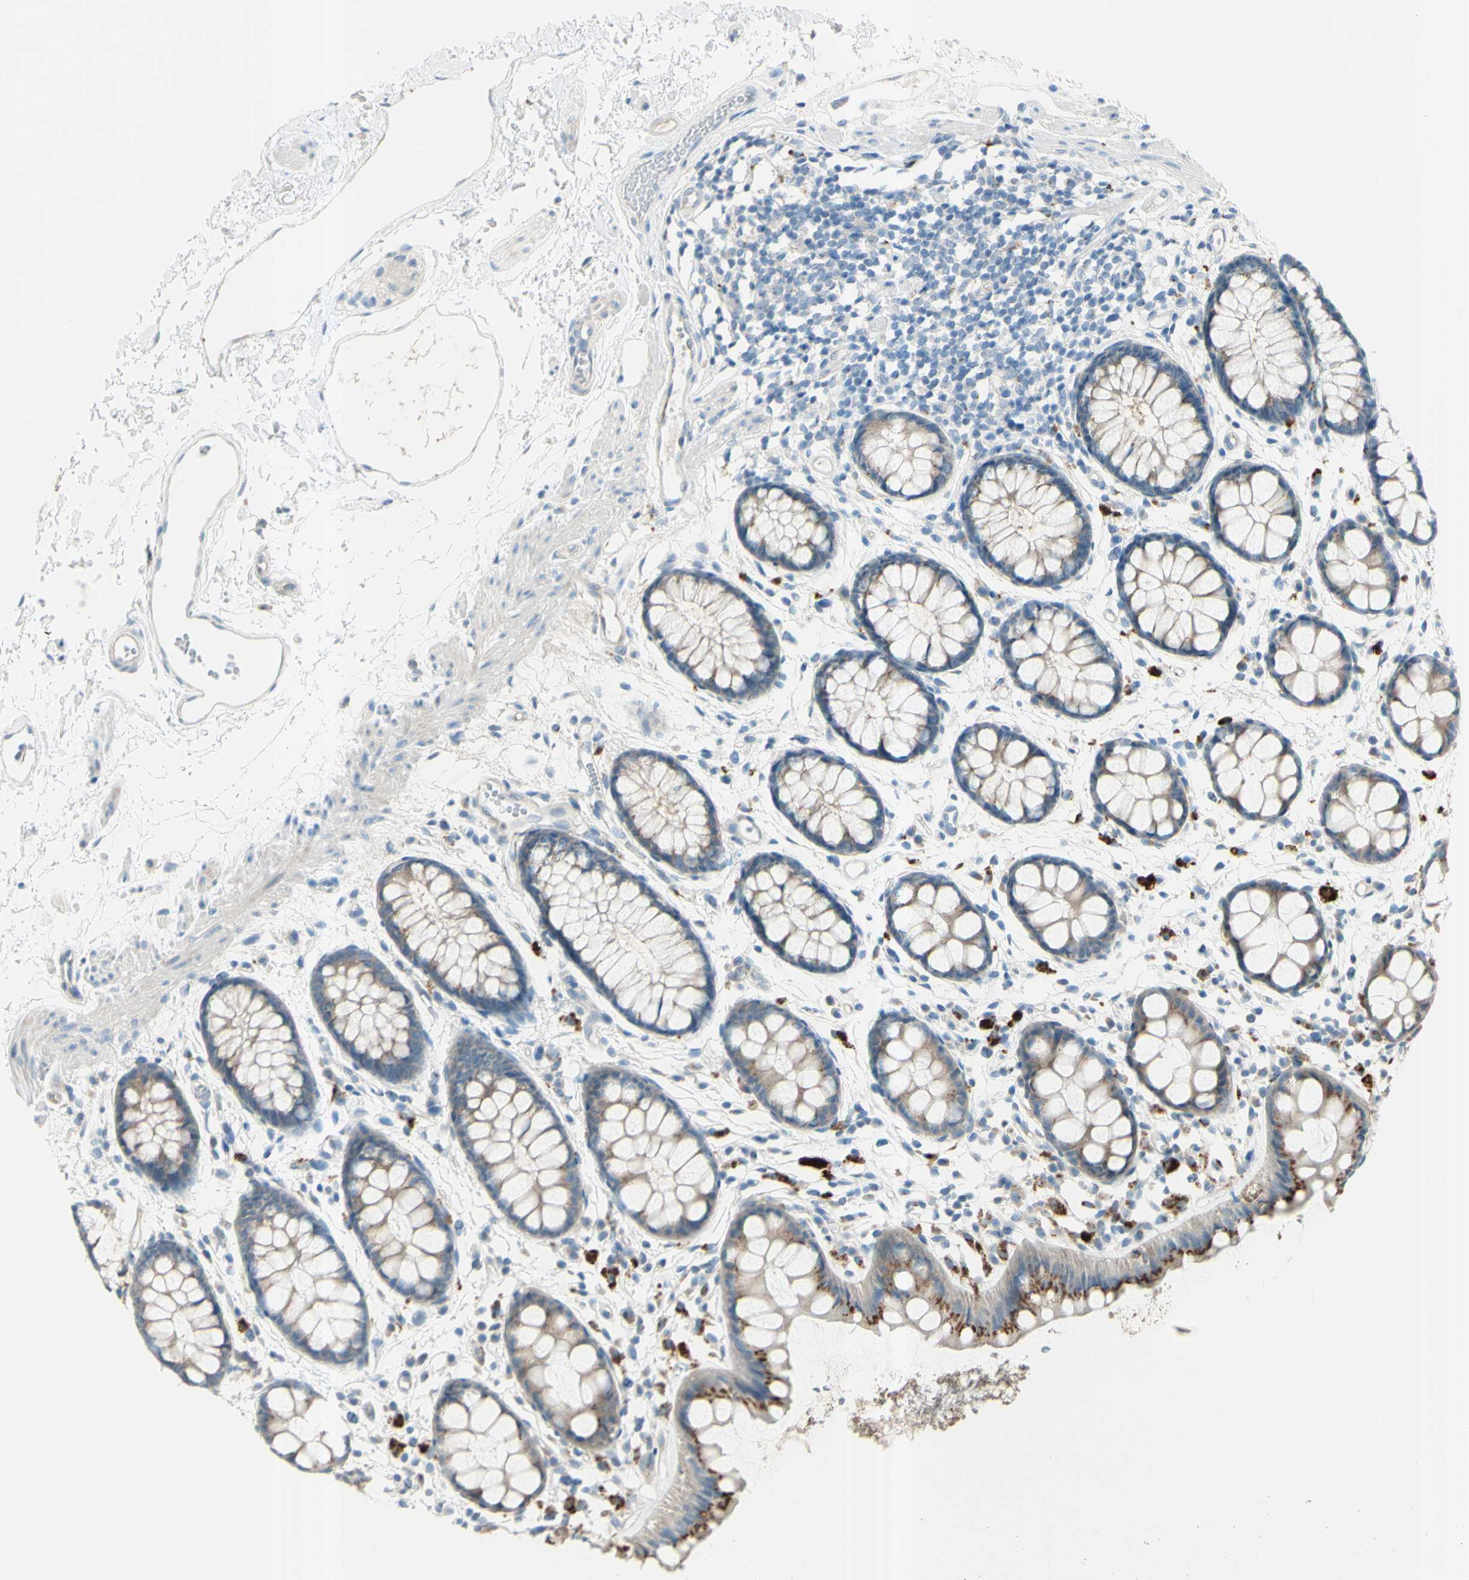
{"staining": {"intensity": "moderate", "quantity": ">75%", "location": "cytoplasmic/membranous"}, "tissue": "rectum", "cell_type": "Glandular cells", "image_type": "normal", "snomed": [{"axis": "morphology", "description": "Normal tissue, NOS"}, {"axis": "topography", "description": "Rectum"}], "caption": "This photomicrograph demonstrates immunohistochemistry staining of benign rectum, with medium moderate cytoplasmic/membranous positivity in about >75% of glandular cells.", "gene": "B4GALT1", "patient": {"sex": "female", "age": 66}}